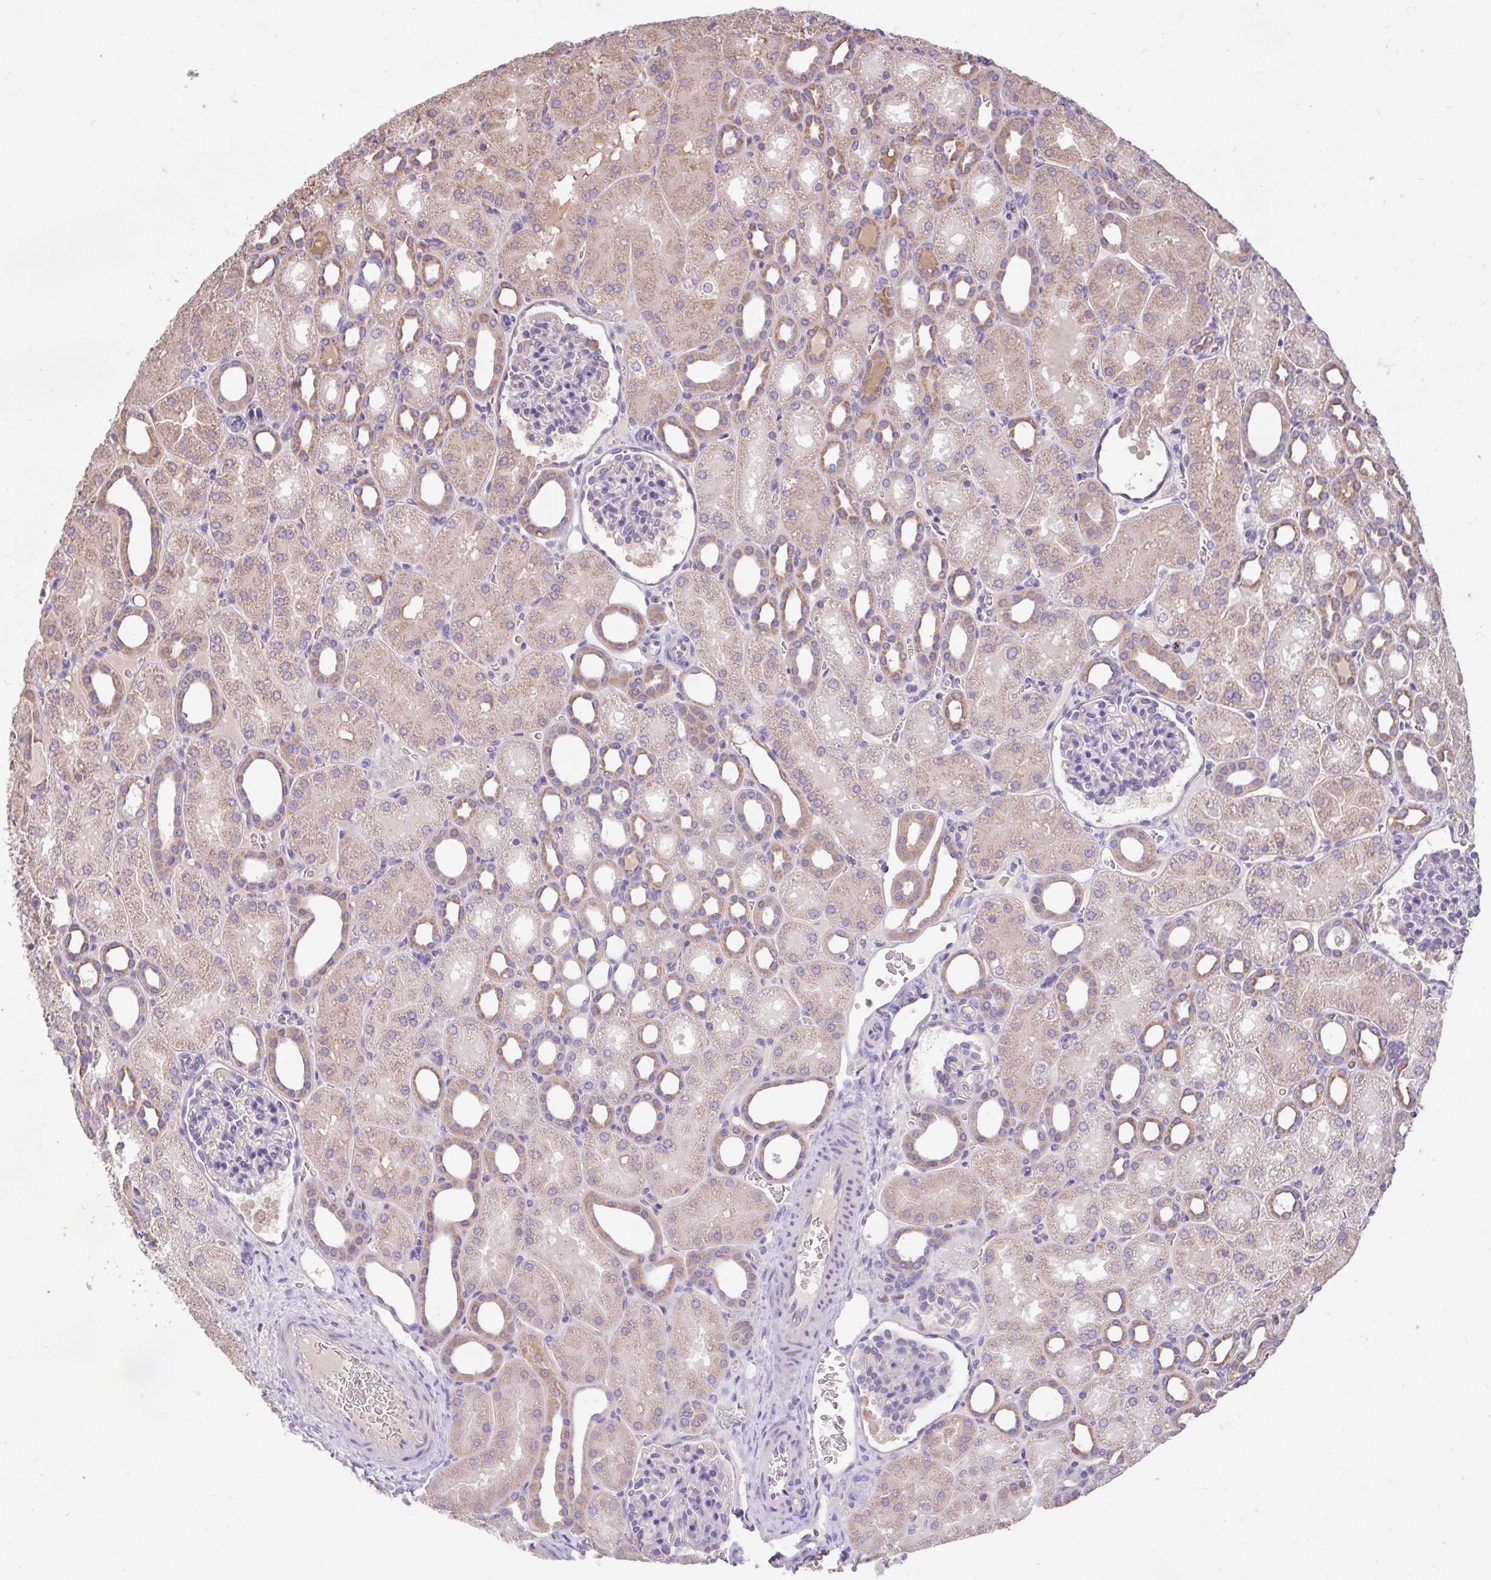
{"staining": {"intensity": "negative", "quantity": "none", "location": "none"}, "tissue": "kidney", "cell_type": "Cells in glomeruli", "image_type": "normal", "snomed": [{"axis": "morphology", "description": "Normal tissue, NOS"}, {"axis": "topography", "description": "Kidney"}], "caption": "Immunohistochemical staining of normal human kidney demonstrates no significant staining in cells in glomeruli.", "gene": "RALBP1", "patient": {"sex": "male", "age": 2}}